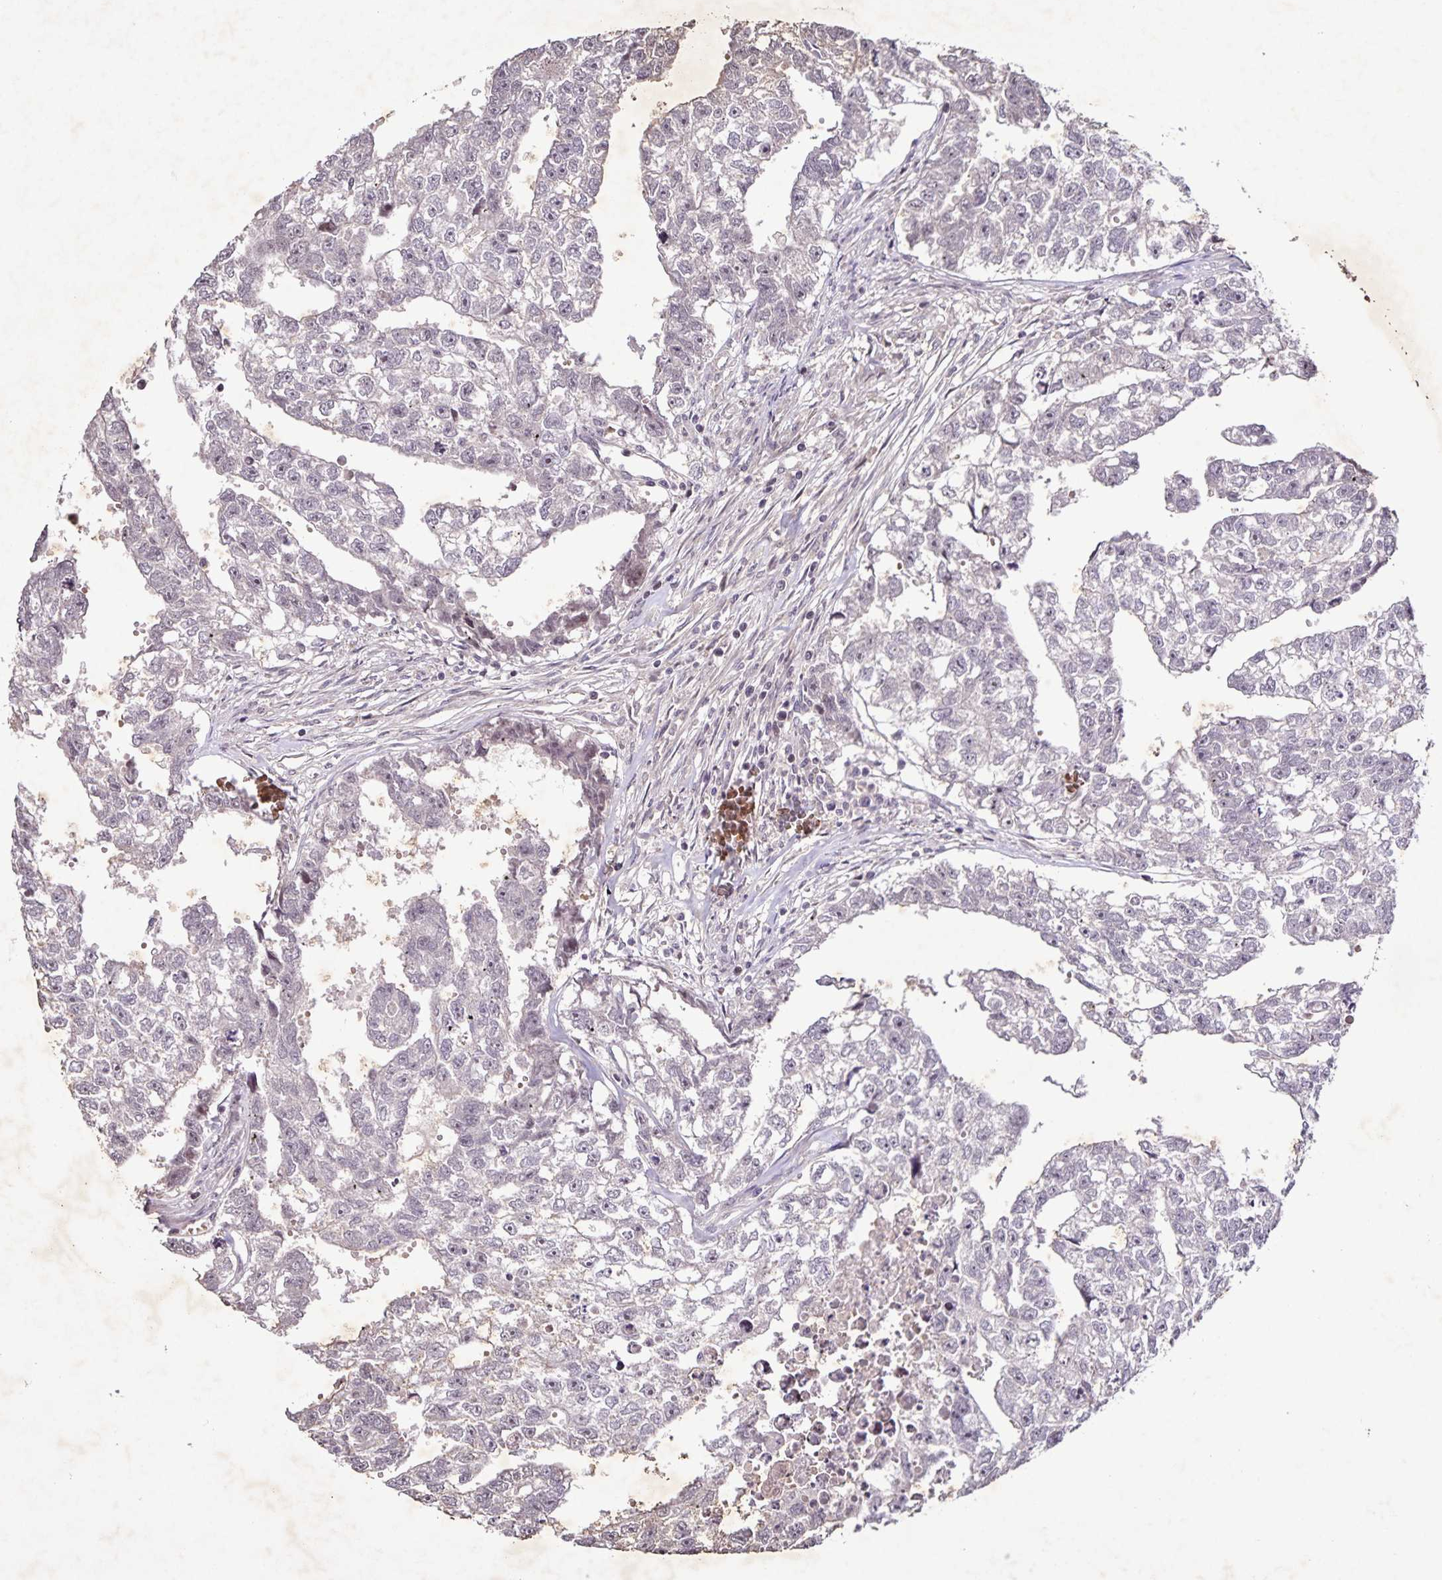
{"staining": {"intensity": "negative", "quantity": "none", "location": "none"}, "tissue": "testis cancer", "cell_type": "Tumor cells", "image_type": "cancer", "snomed": [{"axis": "morphology", "description": "Carcinoma, Embryonal, NOS"}, {"axis": "morphology", "description": "Teratoma, malignant, NOS"}, {"axis": "topography", "description": "Testis"}], "caption": "Immunohistochemical staining of testis malignant teratoma reveals no significant expression in tumor cells. The staining was performed using DAB (3,3'-diaminobenzidine) to visualize the protein expression in brown, while the nuclei were stained in blue with hematoxylin (Magnification: 20x).", "gene": "GDF2", "patient": {"sex": "male", "age": 44}}